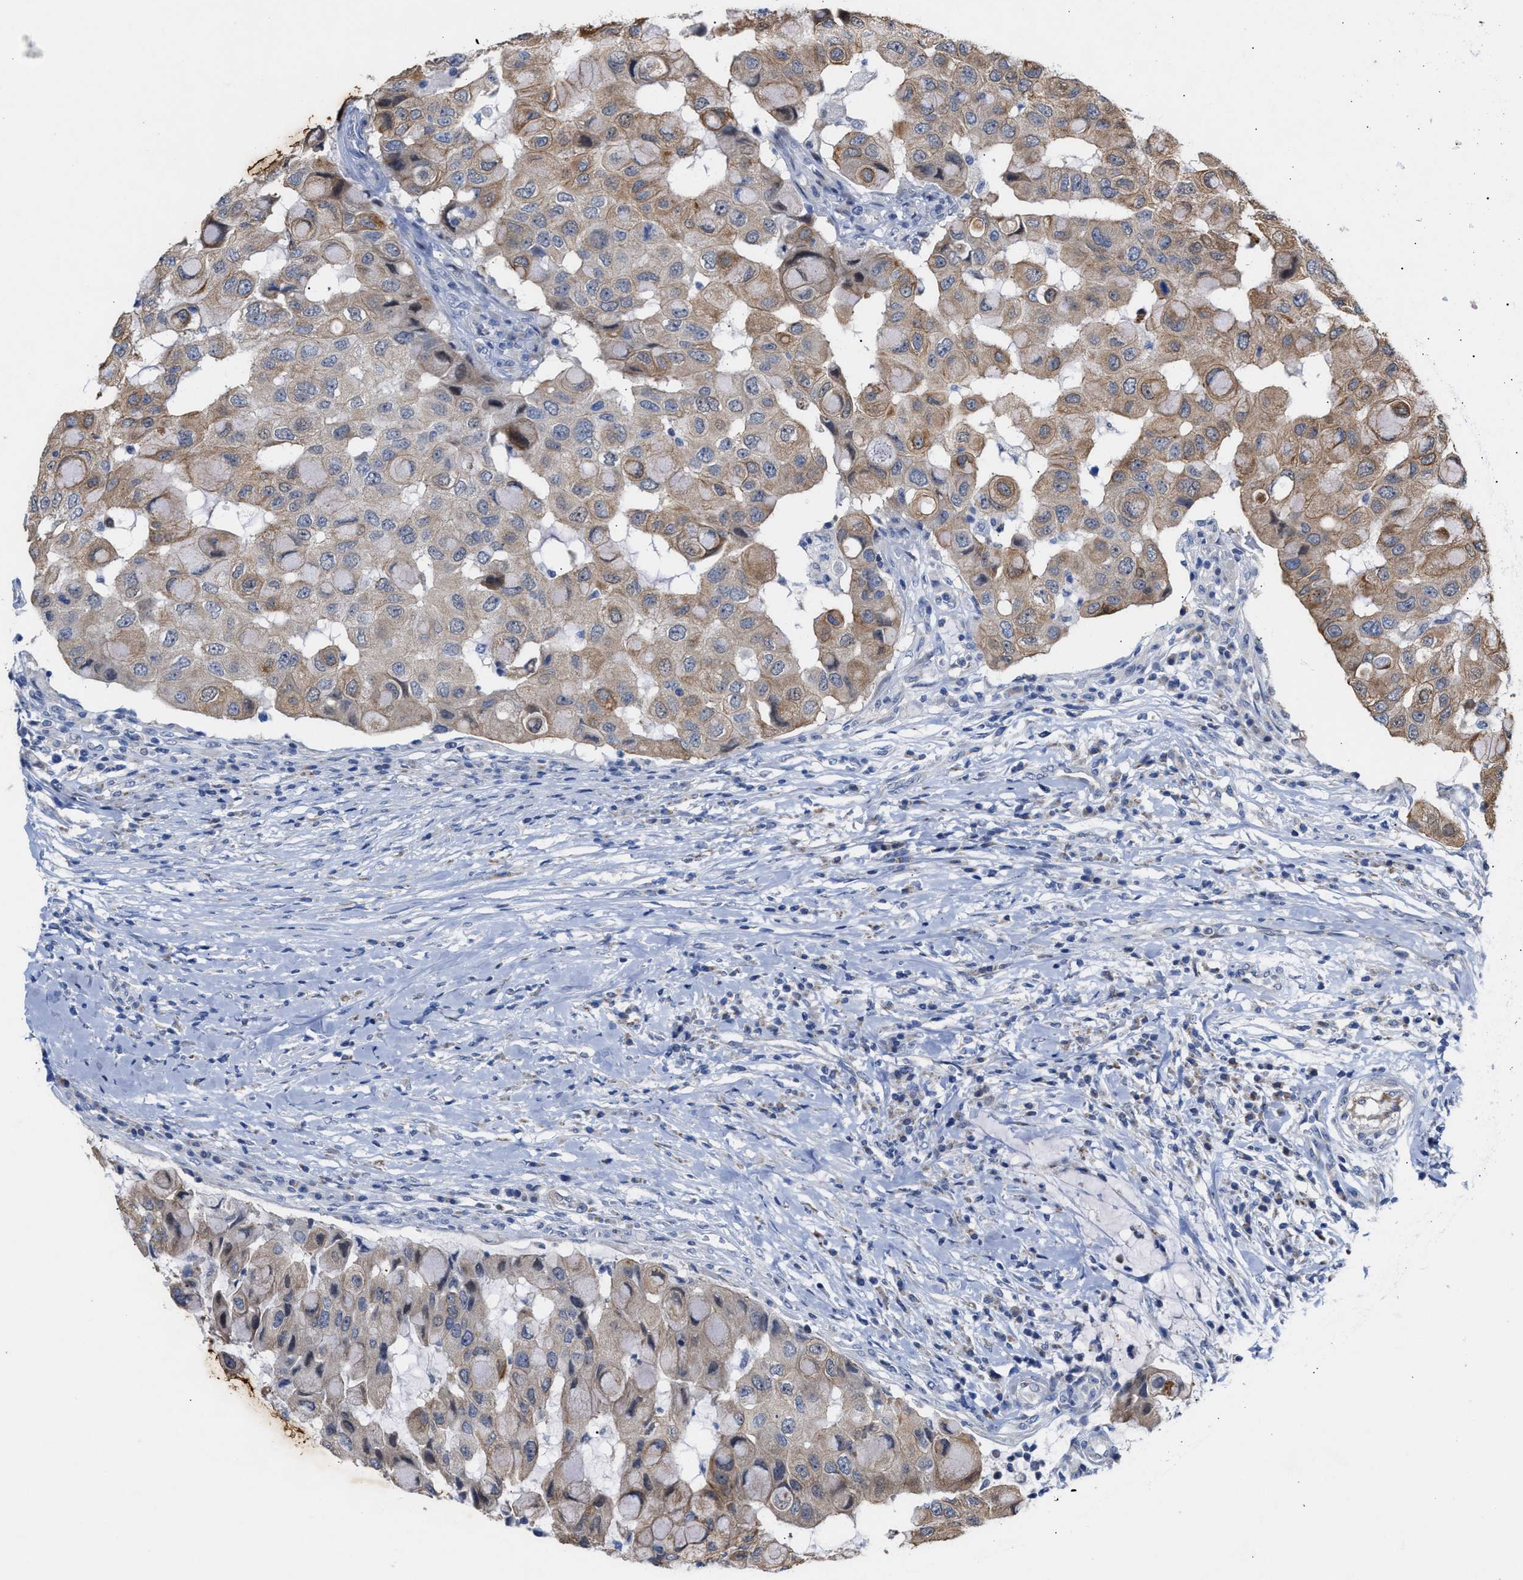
{"staining": {"intensity": "moderate", "quantity": ">75%", "location": "cytoplasmic/membranous"}, "tissue": "breast cancer", "cell_type": "Tumor cells", "image_type": "cancer", "snomed": [{"axis": "morphology", "description": "Duct carcinoma"}, {"axis": "topography", "description": "Breast"}], "caption": "Breast infiltrating ductal carcinoma stained with immunohistochemistry (IHC) shows moderate cytoplasmic/membranous positivity in about >75% of tumor cells.", "gene": "JAG1", "patient": {"sex": "female", "age": 27}}